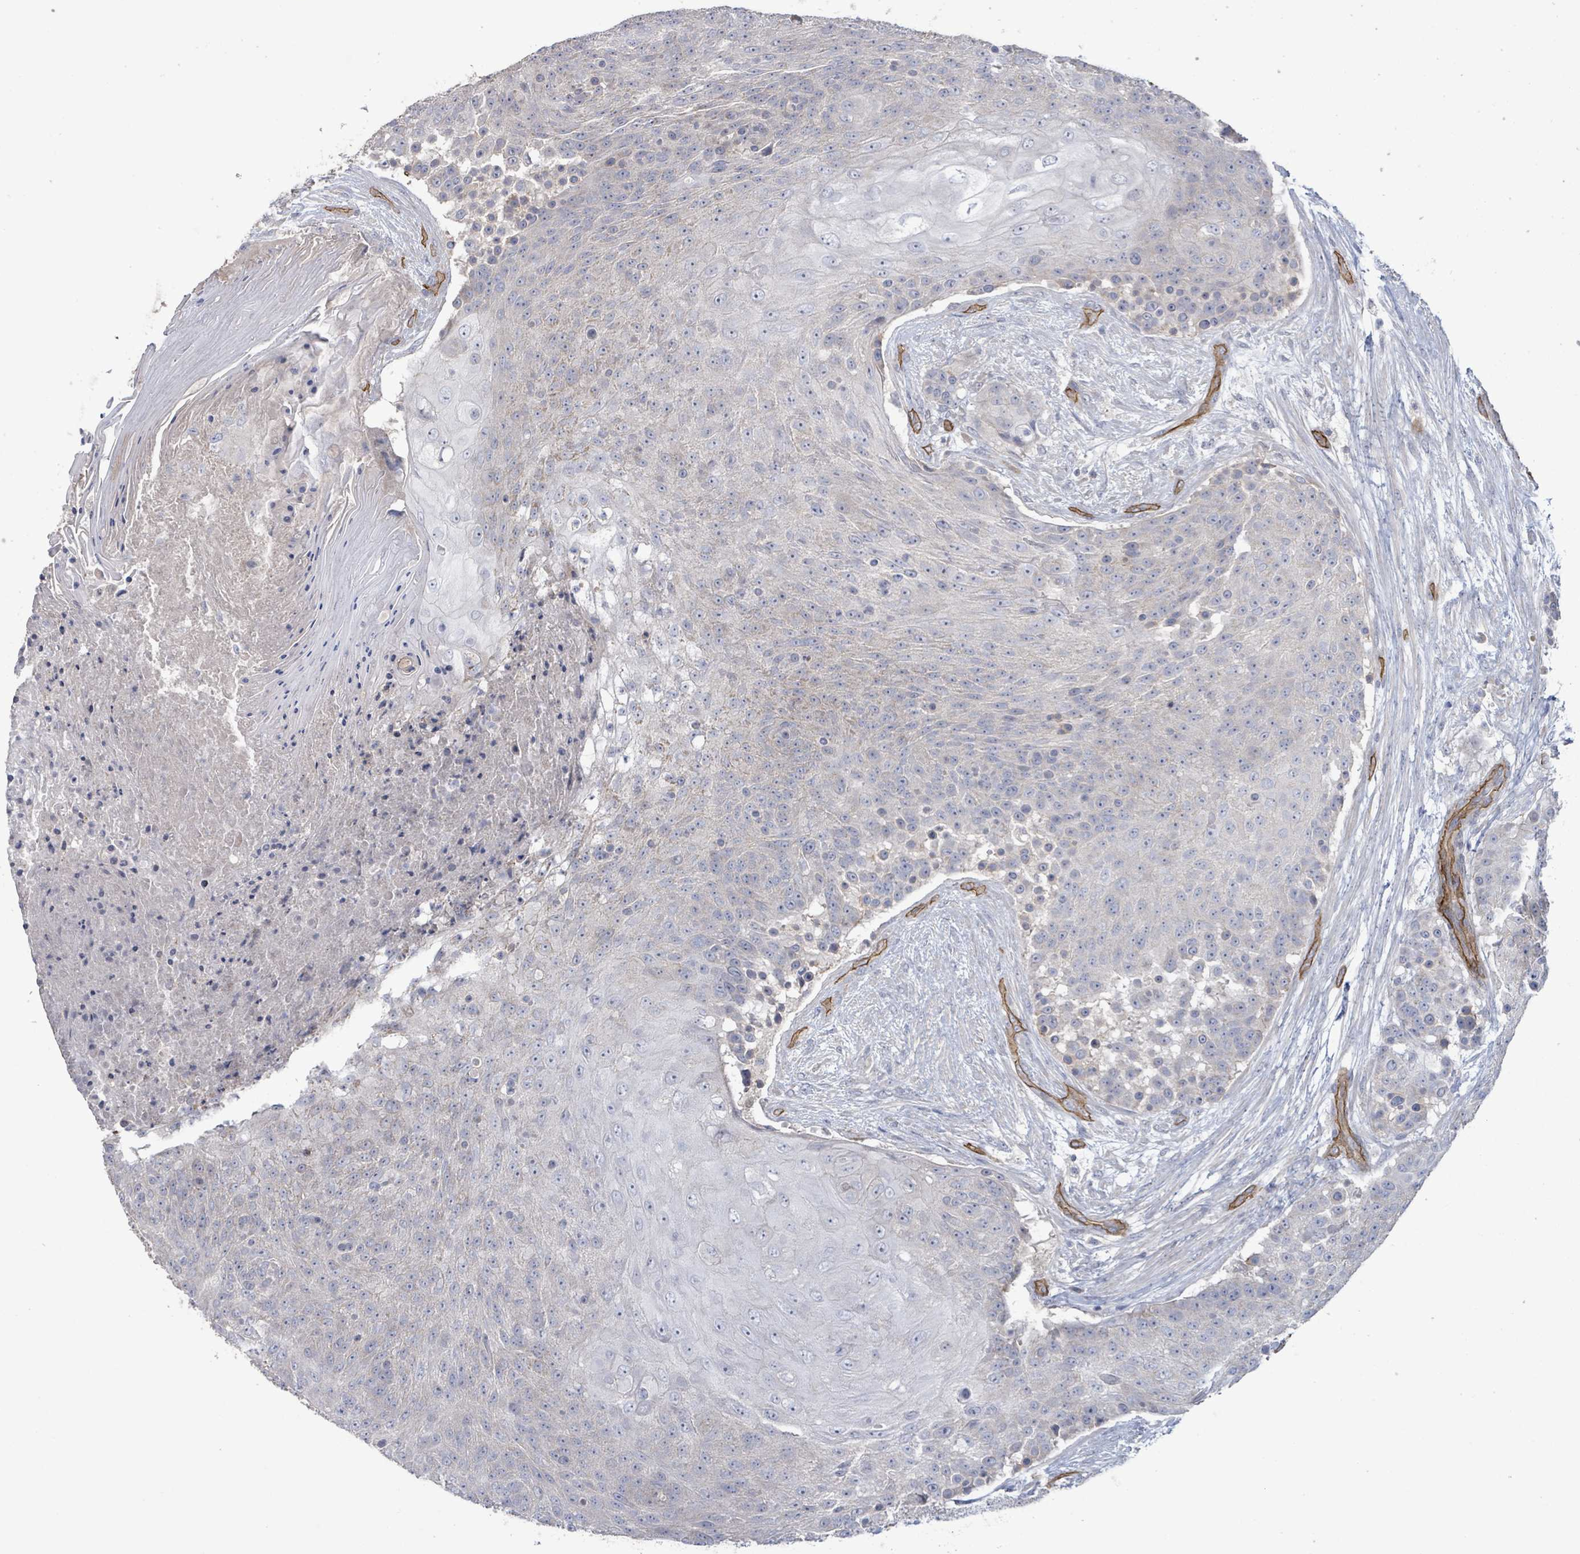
{"staining": {"intensity": "negative", "quantity": "none", "location": "none"}, "tissue": "urothelial cancer", "cell_type": "Tumor cells", "image_type": "cancer", "snomed": [{"axis": "morphology", "description": "Urothelial carcinoma, High grade"}, {"axis": "topography", "description": "Urinary bladder"}], "caption": "This is a micrograph of IHC staining of urothelial carcinoma (high-grade), which shows no positivity in tumor cells.", "gene": "KANK3", "patient": {"sex": "female", "age": 63}}